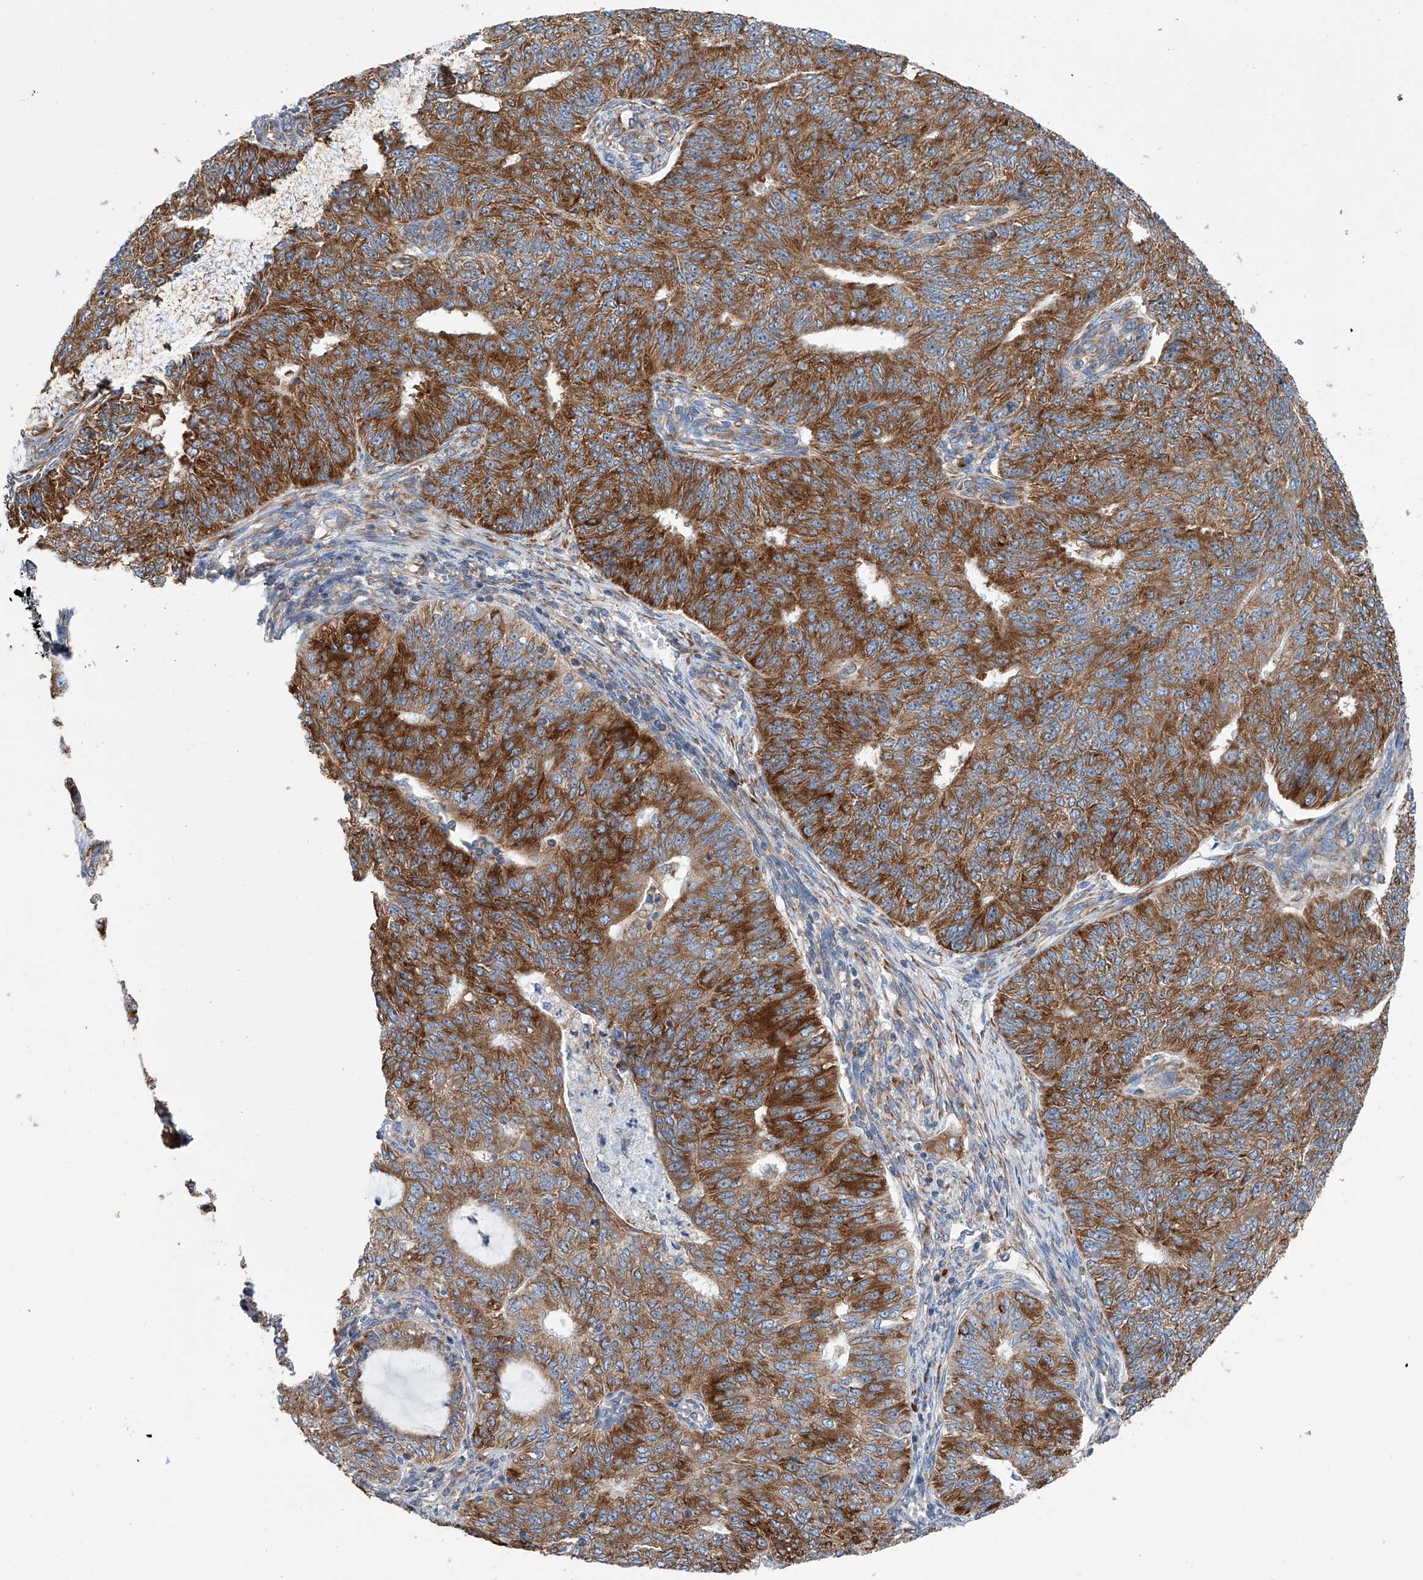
{"staining": {"intensity": "strong", "quantity": ">75%", "location": "cytoplasmic/membranous"}, "tissue": "endometrial cancer", "cell_type": "Tumor cells", "image_type": "cancer", "snomed": [{"axis": "morphology", "description": "Adenocarcinoma, NOS"}, {"axis": "topography", "description": "Endometrium"}], "caption": "Approximately >75% of tumor cells in endometrial adenocarcinoma exhibit strong cytoplasmic/membranous protein expression as visualized by brown immunohistochemical staining.", "gene": "RPL26L1", "patient": {"sex": "female", "age": 32}}